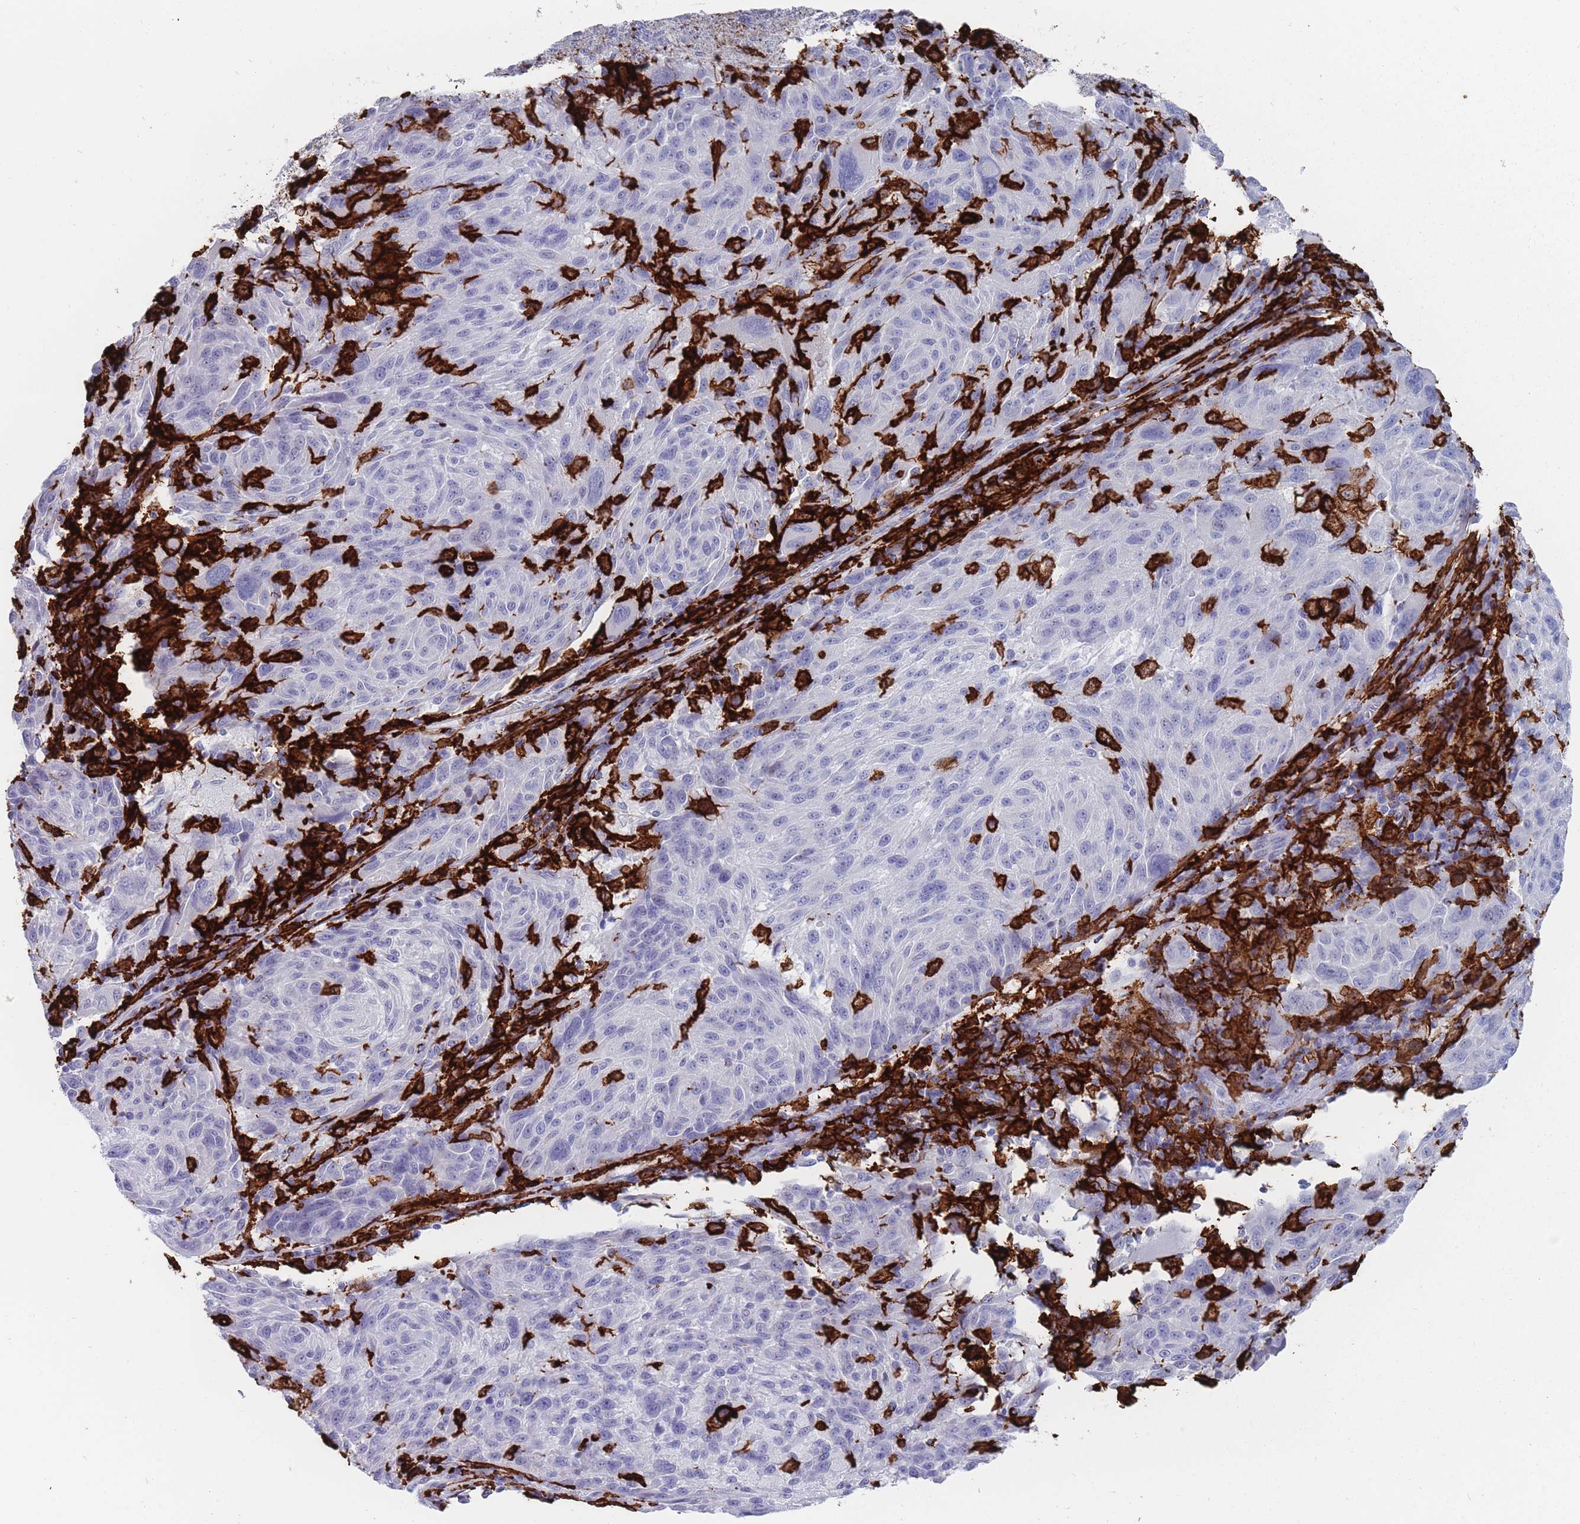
{"staining": {"intensity": "negative", "quantity": "none", "location": "none"}, "tissue": "melanoma", "cell_type": "Tumor cells", "image_type": "cancer", "snomed": [{"axis": "morphology", "description": "Malignant melanoma, NOS"}, {"axis": "topography", "description": "Skin"}], "caption": "Melanoma was stained to show a protein in brown. There is no significant positivity in tumor cells. Nuclei are stained in blue.", "gene": "AIF1", "patient": {"sex": "male", "age": 53}}